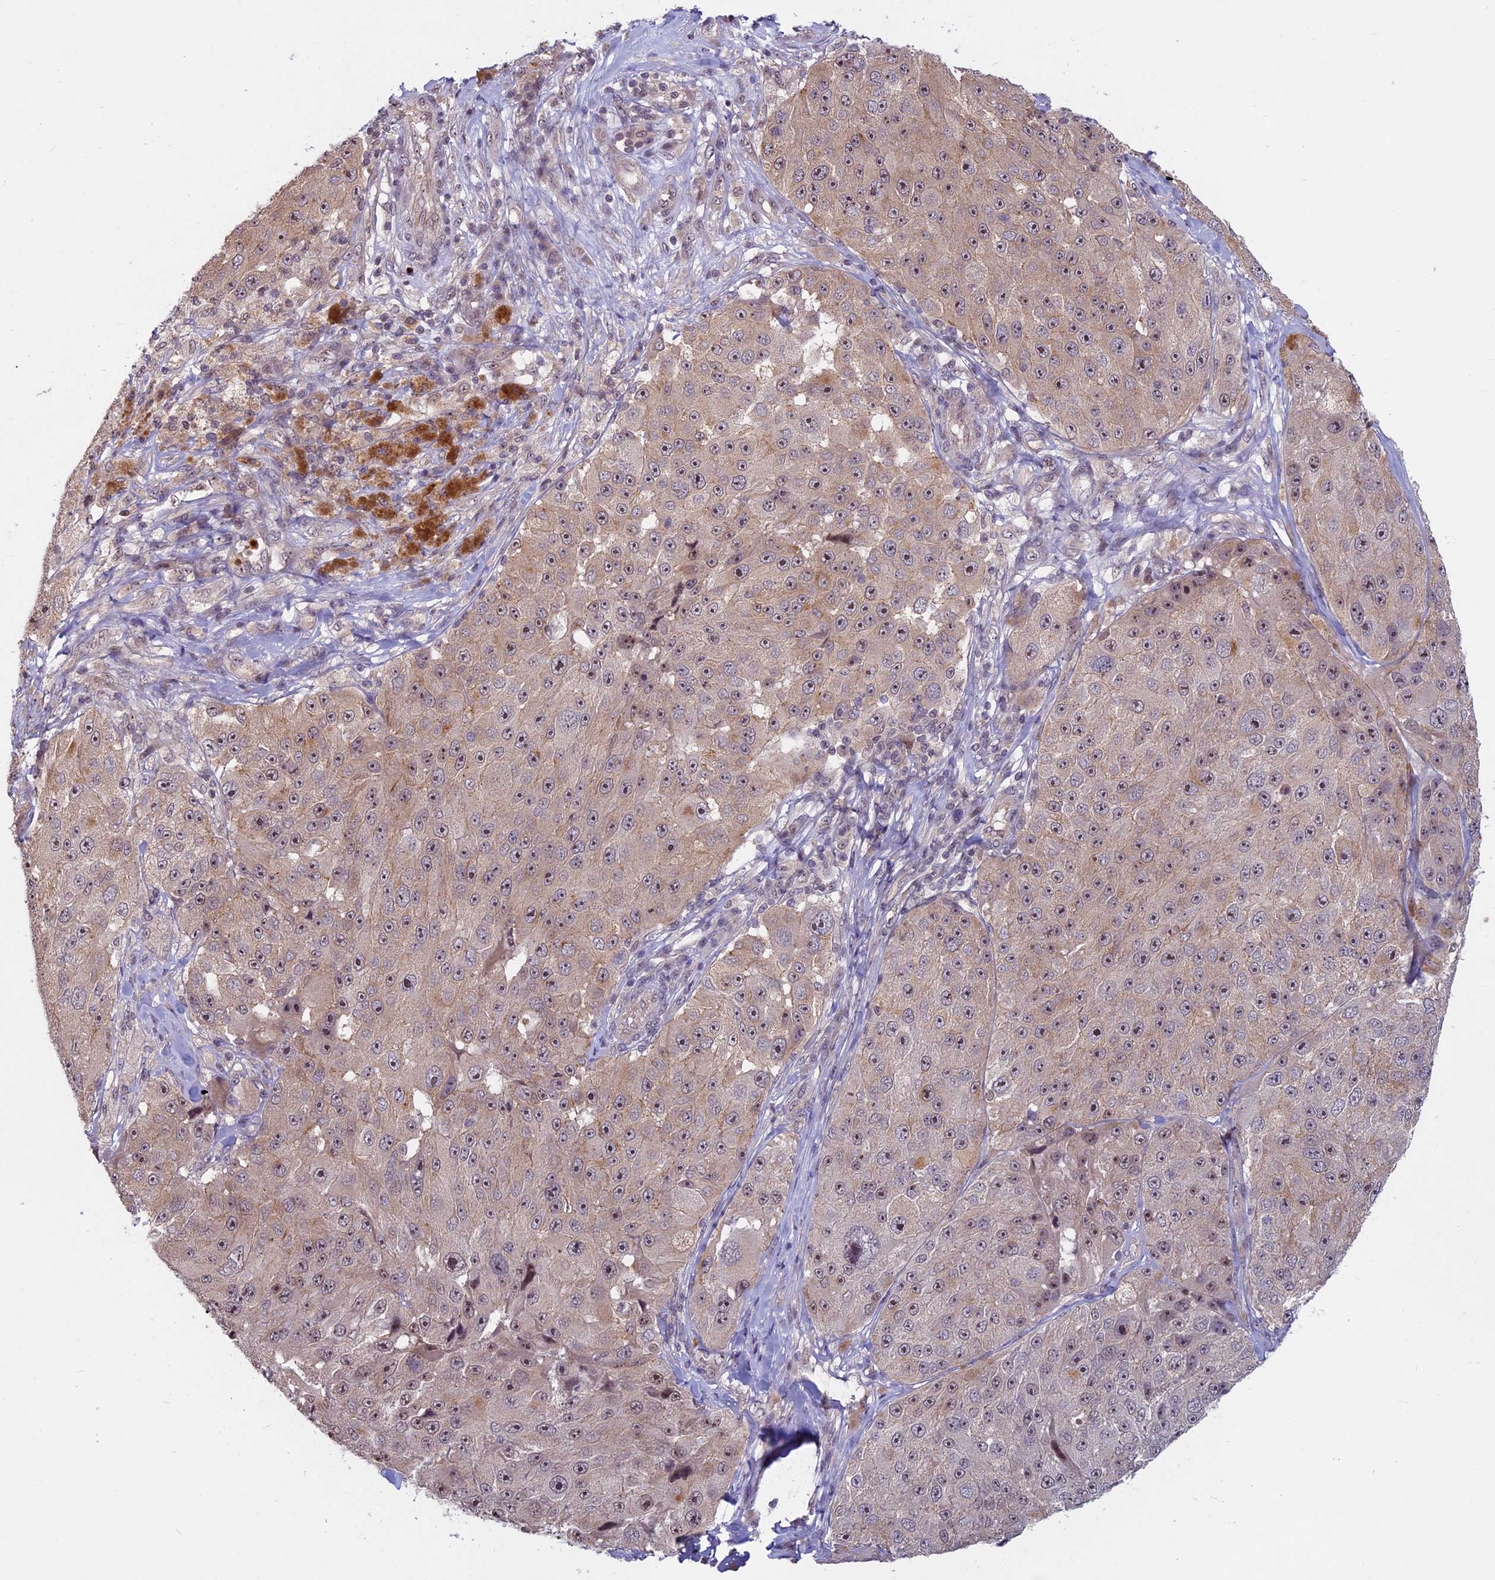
{"staining": {"intensity": "weak", "quantity": ">75%", "location": "cytoplasmic/membranous,nuclear"}, "tissue": "melanoma", "cell_type": "Tumor cells", "image_type": "cancer", "snomed": [{"axis": "morphology", "description": "Malignant melanoma, Metastatic site"}, {"axis": "topography", "description": "Lymph node"}], "caption": "The immunohistochemical stain labels weak cytoplasmic/membranous and nuclear expression in tumor cells of melanoma tissue.", "gene": "SPIRE1", "patient": {"sex": "male", "age": 62}}